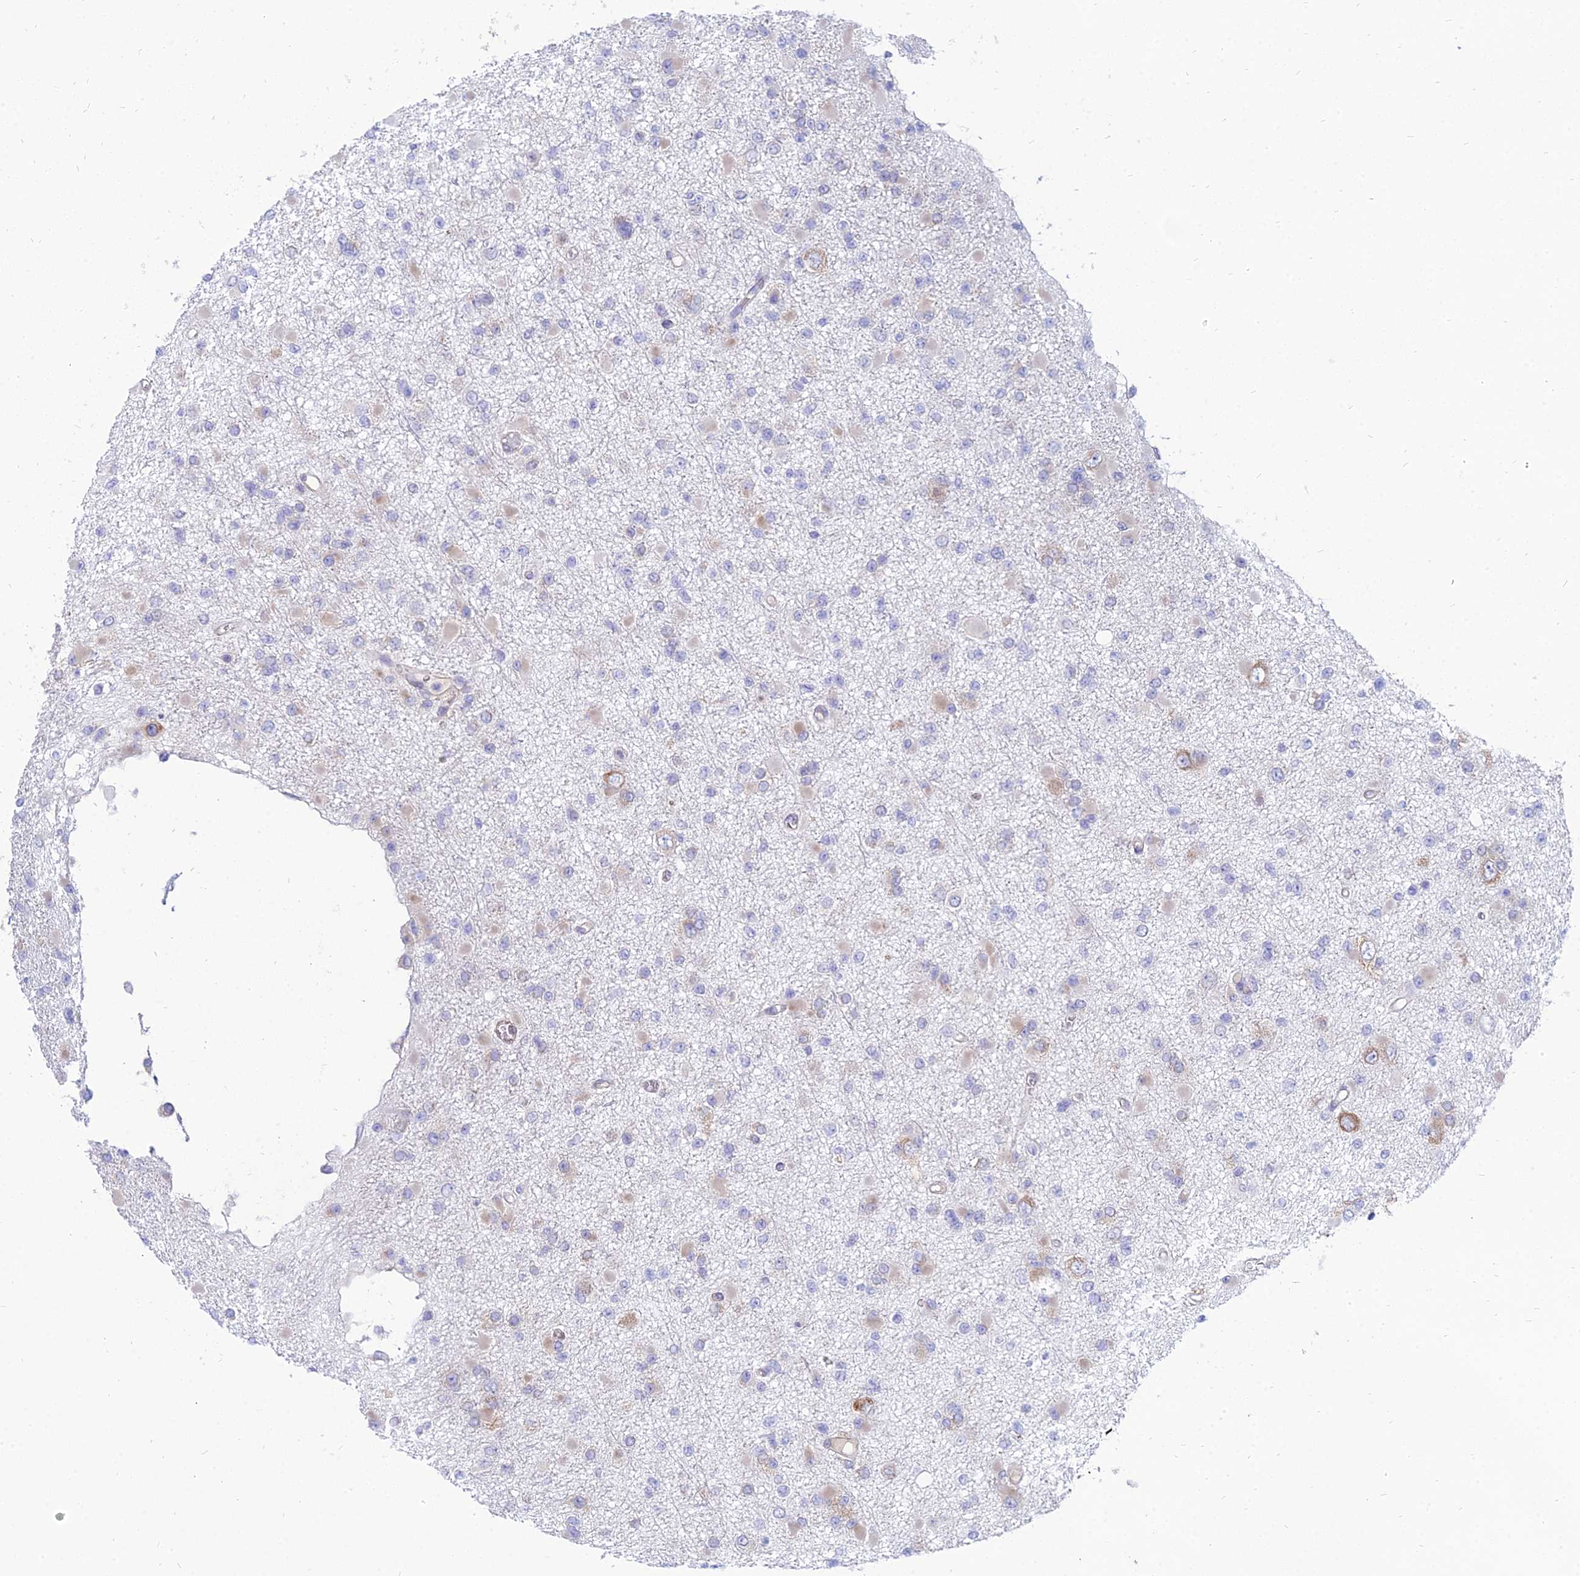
{"staining": {"intensity": "weak", "quantity": "25%-75%", "location": "cytoplasmic/membranous"}, "tissue": "glioma", "cell_type": "Tumor cells", "image_type": "cancer", "snomed": [{"axis": "morphology", "description": "Glioma, malignant, Low grade"}, {"axis": "topography", "description": "Brain"}], "caption": "Weak cytoplasmic/membranous positivity for a protein is seen in about 25%-75% of tumor cells of glioma using immunohistochemistry.", "gene": "TXLNA", "patient": {"sex": "female", "age": 22}}